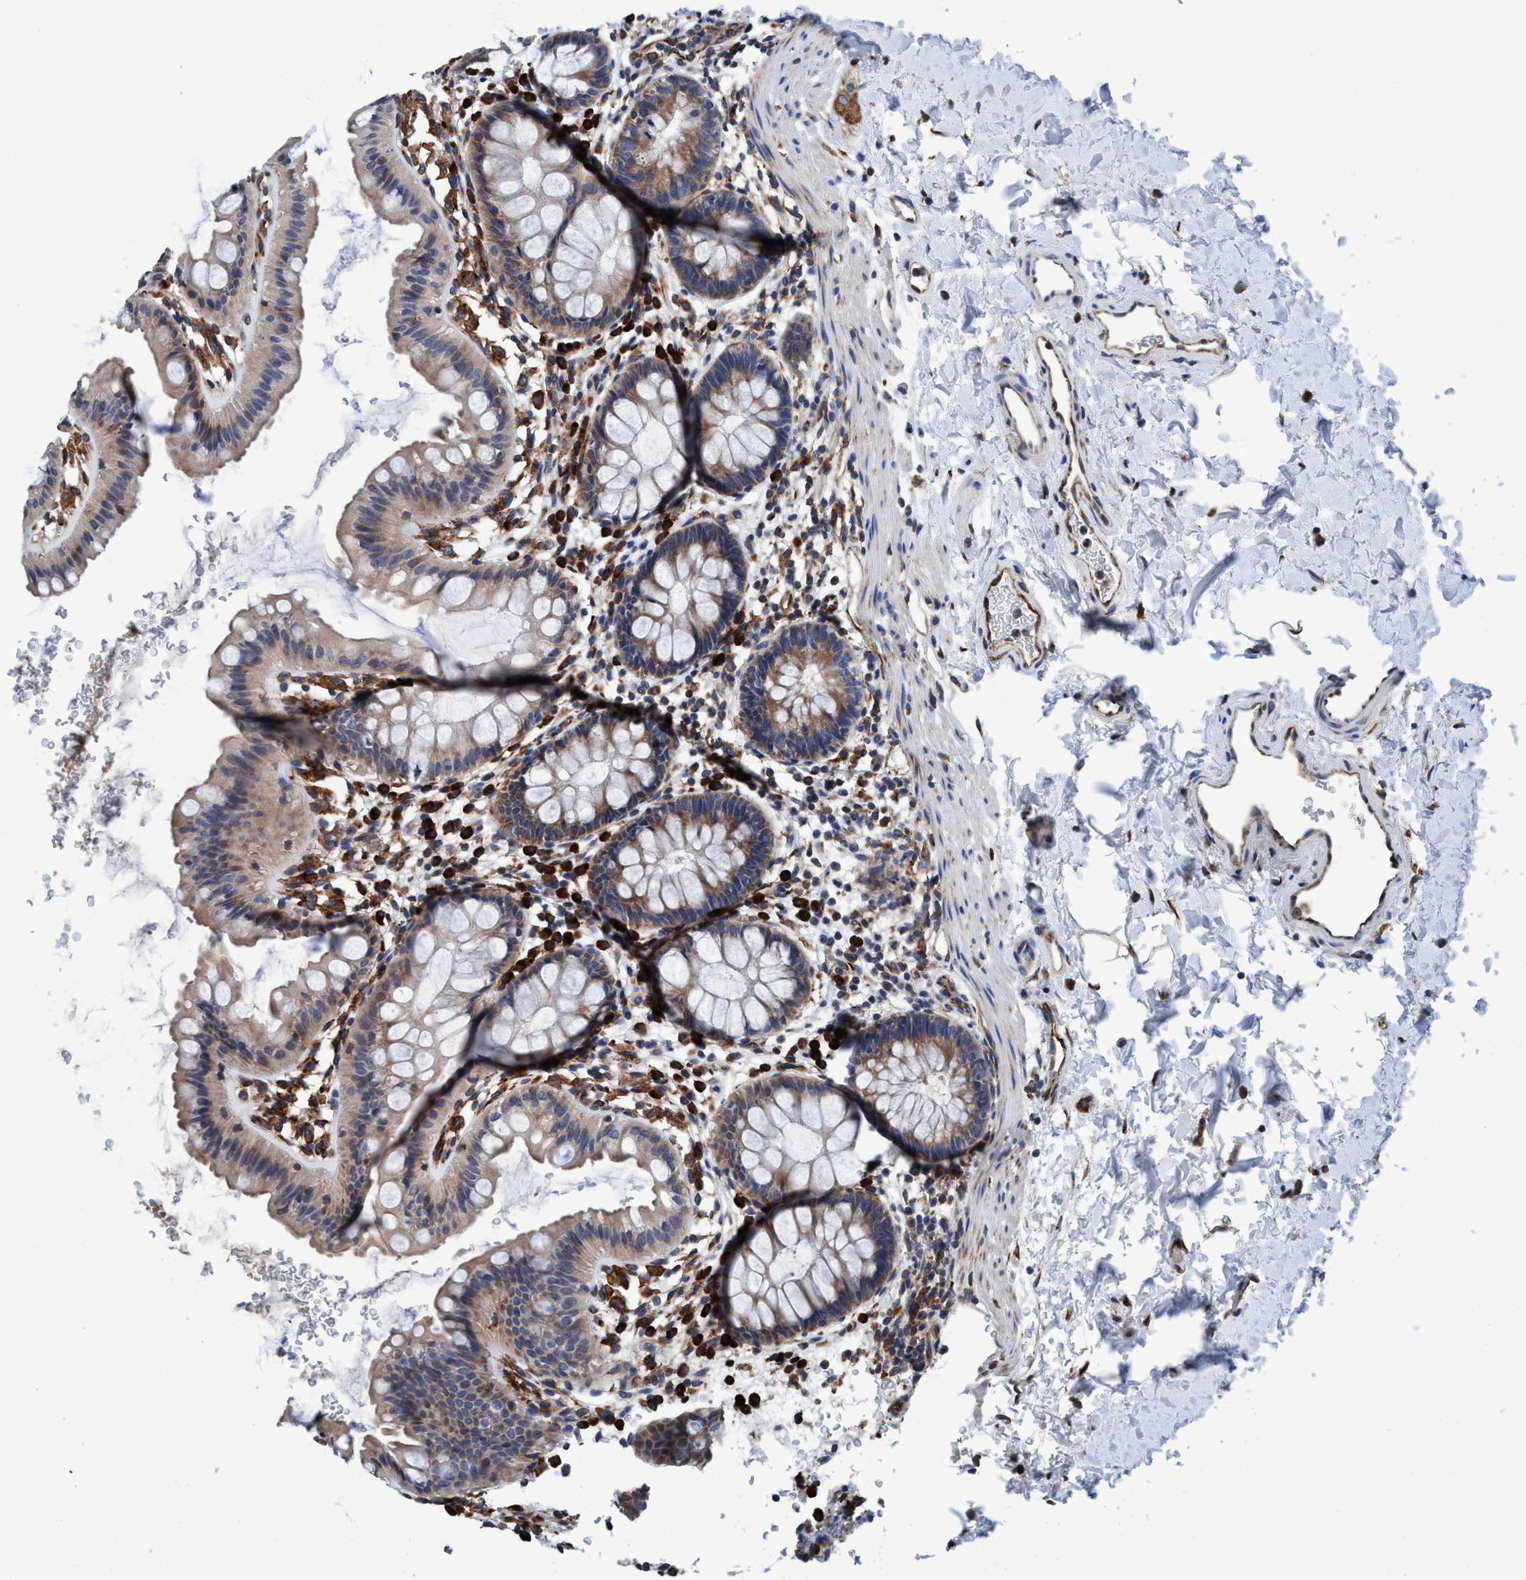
{"staining": {"intensity": "moderate", "quantity": "25%-75%", "location": "cytoplasmic/membranous"}, "tissue": "rectum", "cell_type": "Glandular cells", "image_type": "normal", "snomed": [{"axis": "morphology", "description": "Normal tissue, NOS"}, {"axis": "topography", "description": "Rectum"}], "caption": "DAB immunohistochemical staining of benign rectum reveals moderate cytoplasmic/membranous protein staining in approximately 25%-75% of glandular cells.", "gene": "ENDOG", "patient": {"sex": "female", "age": 24}}